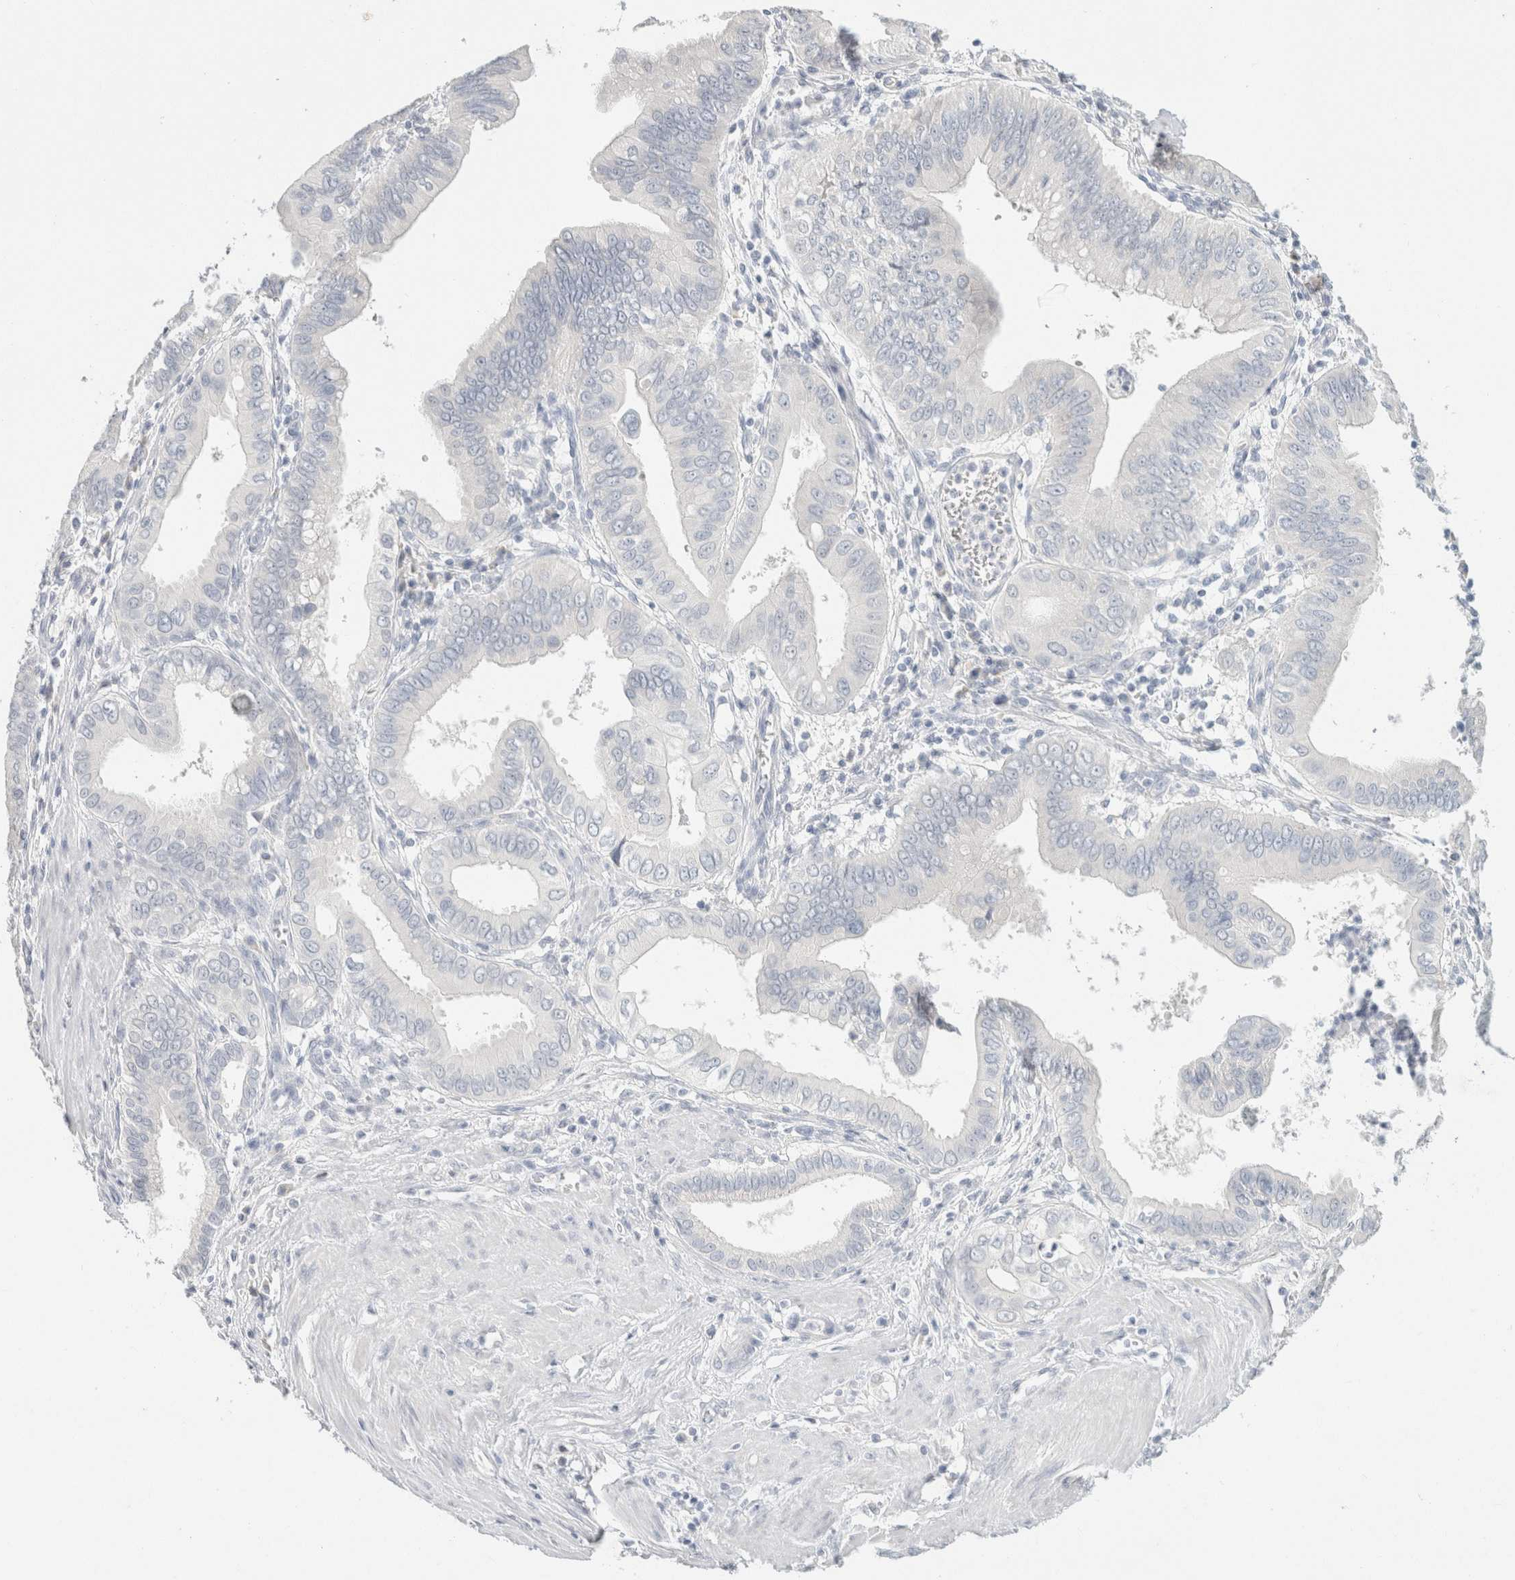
{"staining": {"intensity": "negative", "quantity": "none", "location": "none"}, "tissue": "pancreatic cancer", "cell_type": "Tumor cells", "image_type": "cancer", "snomed": [{"axis": "morphology", "description": "Normal tissue, NOS"}, {"axis": "topography", "description": "Lymph node"}], "caption": "High power microscopy photomicrograph of an immunohistochemistry (IHC) histopathology image of pancreatic cancer, revealing no significant positivity in tumor cells. Nuclei are stained in blue.", "gene": "NEFM", "patient": {"sex": "male", "age": 50}}